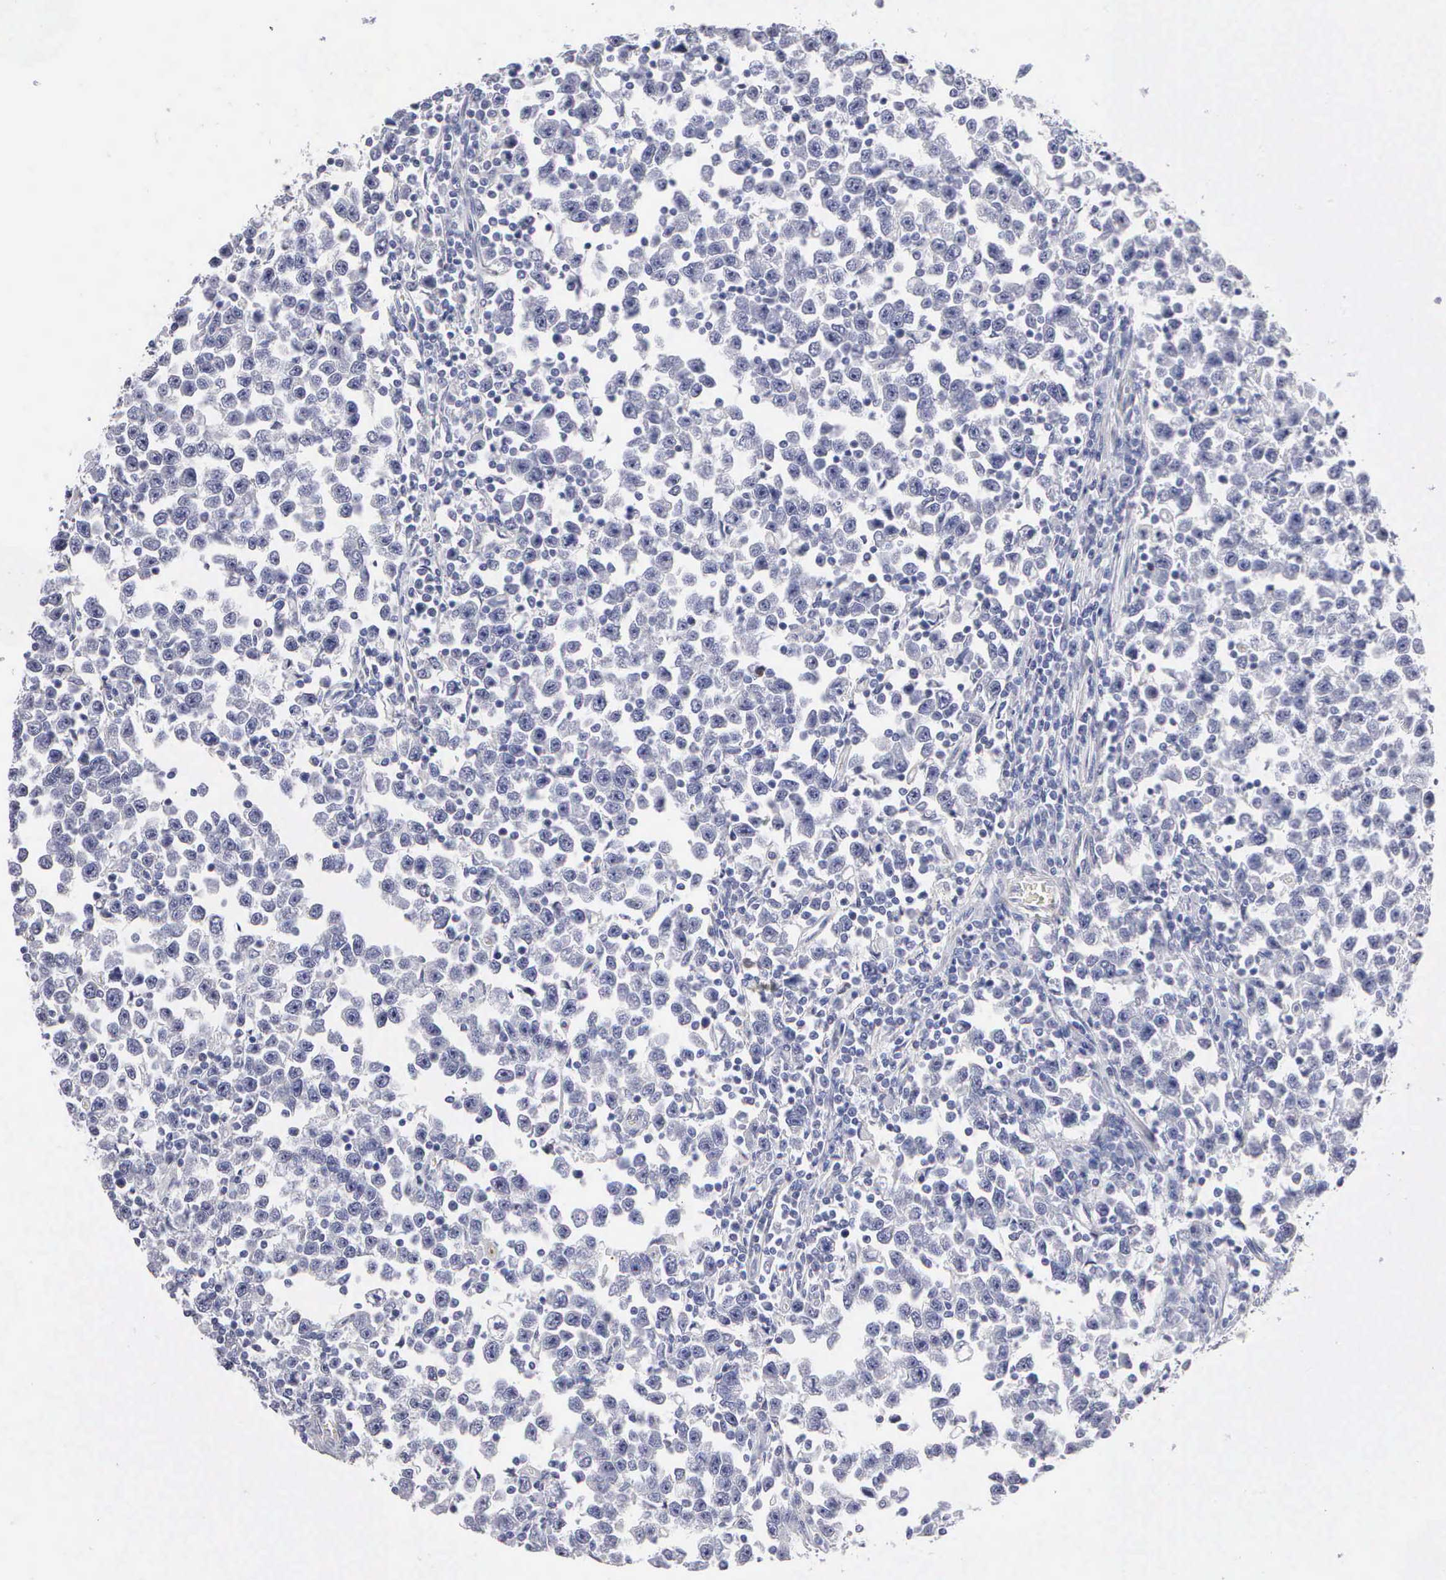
{"staining": {"intensity": "negative", "quantity": "none", "location": "none"}, "tissue": "testis cancer", "cell_type": "Tumor cells", "image_type": "cancer", "snomed": [{"axis": "morphology", "description": "Seminoma, NOS"}, {"axis": "topography", "description": "Testis"}], "caption": "DAB (3,3'-diaminobenzidine) immunohistochemical staining of testis cancer exhibits no significant expression in tumor cells.", "gene": "ELFN2", "patient": {"sex": "male", "age": 43}}